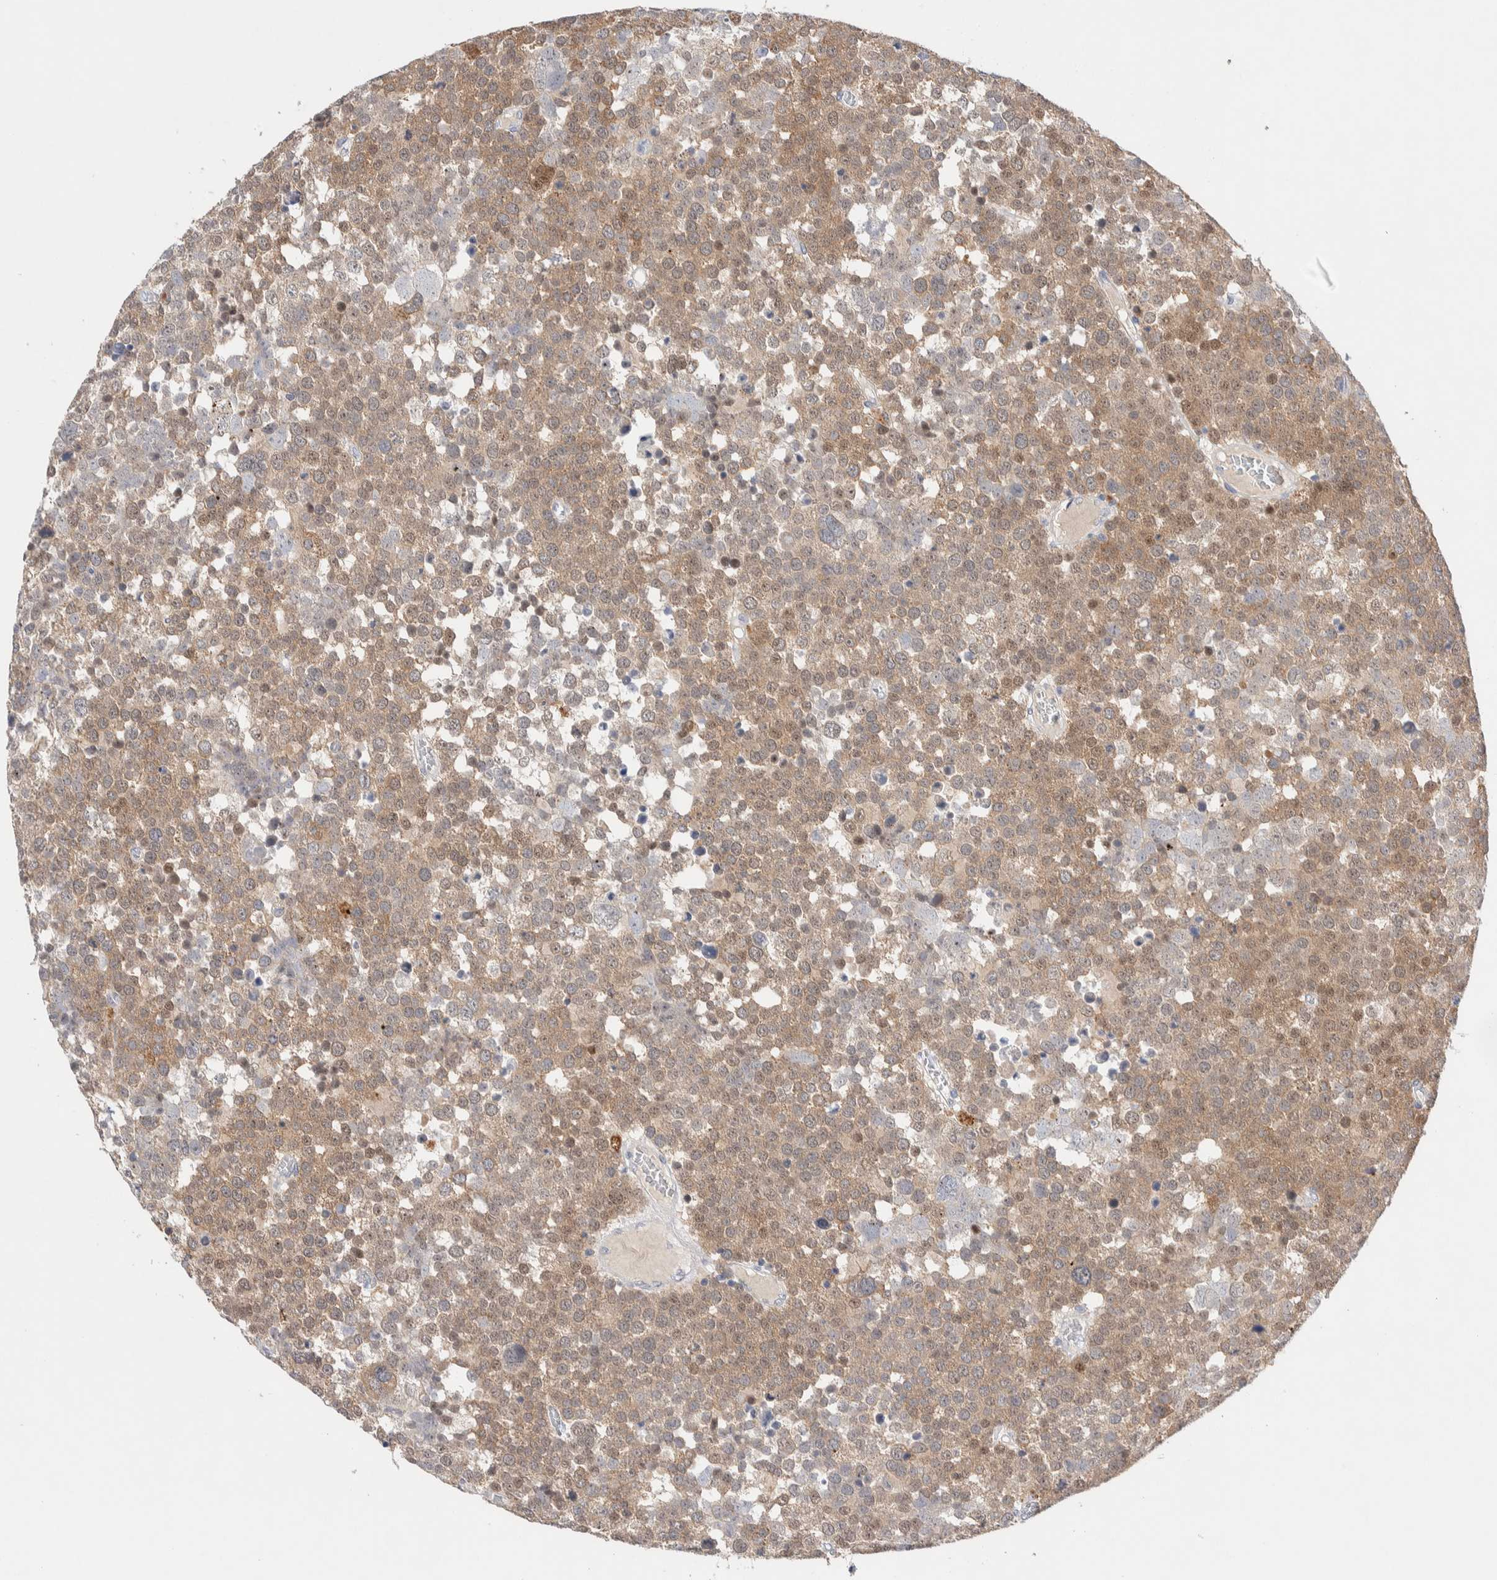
{"staining": {"intensity": "moderate", "quantity": ">75%", "location": "cytoplasmic/membranous,nuclear"}, "tissue": "testis cancer", "cell_type": "Tumor cells", "image_type": "cancer", "snomed": [{"axis": "morphology", "description": "Seminoma, NOS"}, {"axis": "topography", "description": "Testis"}], "caption": "IHC of human testis cancer (seminoma) exhibits medium levels of moderate cytoplasmic/membranous and nuclear positivity in approximately >75% of tumor cells.", "gene": "DNAJB6", "patient": {"sex": "male", "age": 71}}